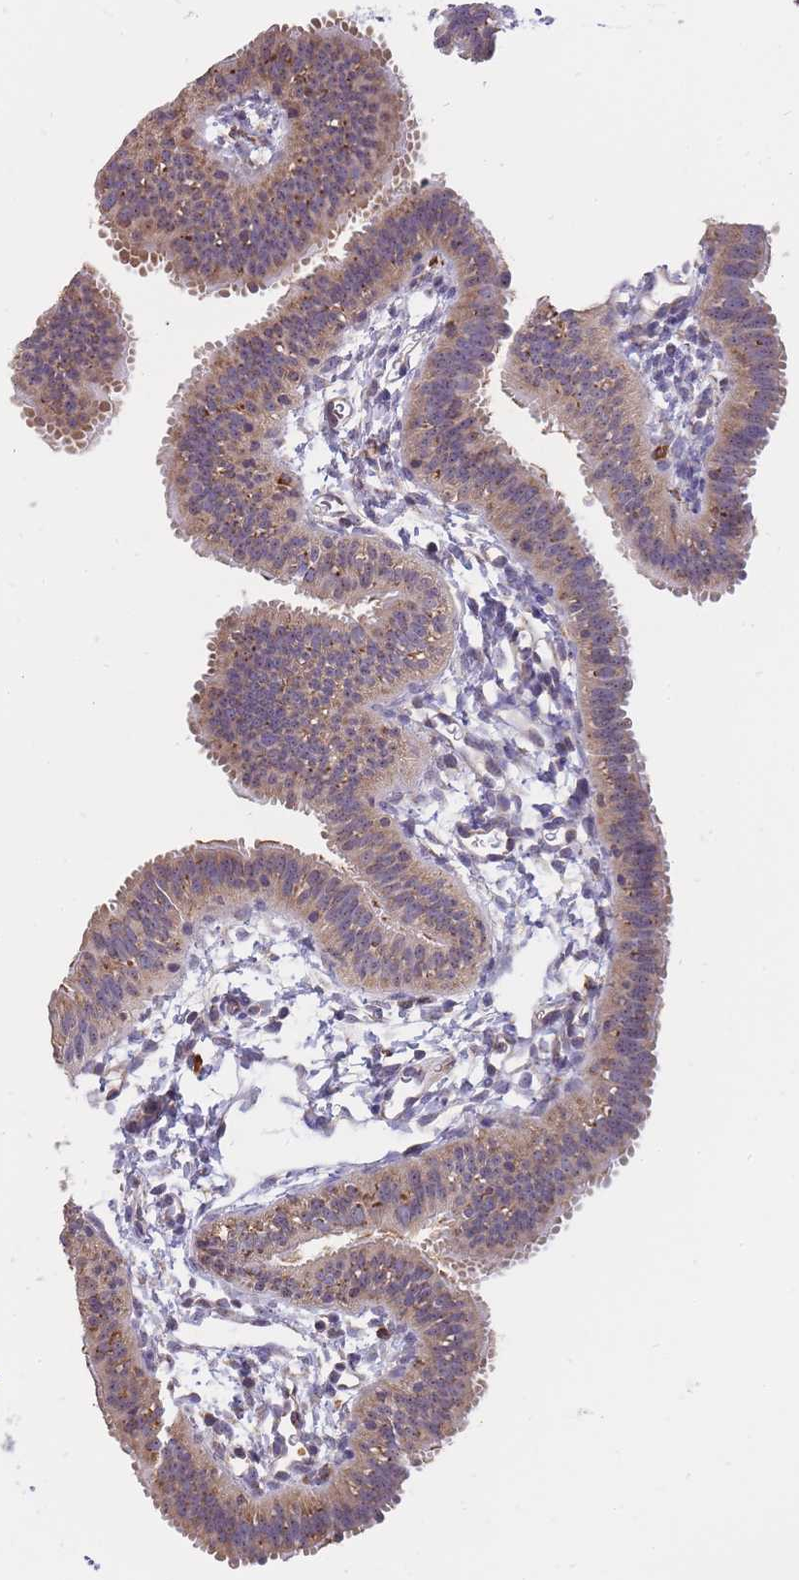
{"staining": {"intensity": "moderate", "quantity": "25%-75%", "location": "cytoplasmic/membranous"}, "tissue": "fallopian tube", "cell_type": "Glandular cells", "image_type": "normal", "snomed": [{"axis": "morphology", "description": "Normal tissue, NOS"}, {"axis": "topography", "description": "Fallopian tube"}], "caption": "Immunohistochemistry of benign human fallopian tube reveals medium levels of moderate cytoplasmic/membranous positivity in about 25%-75% of glandular cells.", "gene": "ZNF662", "patient": {"sex": "female", "age": 35}}